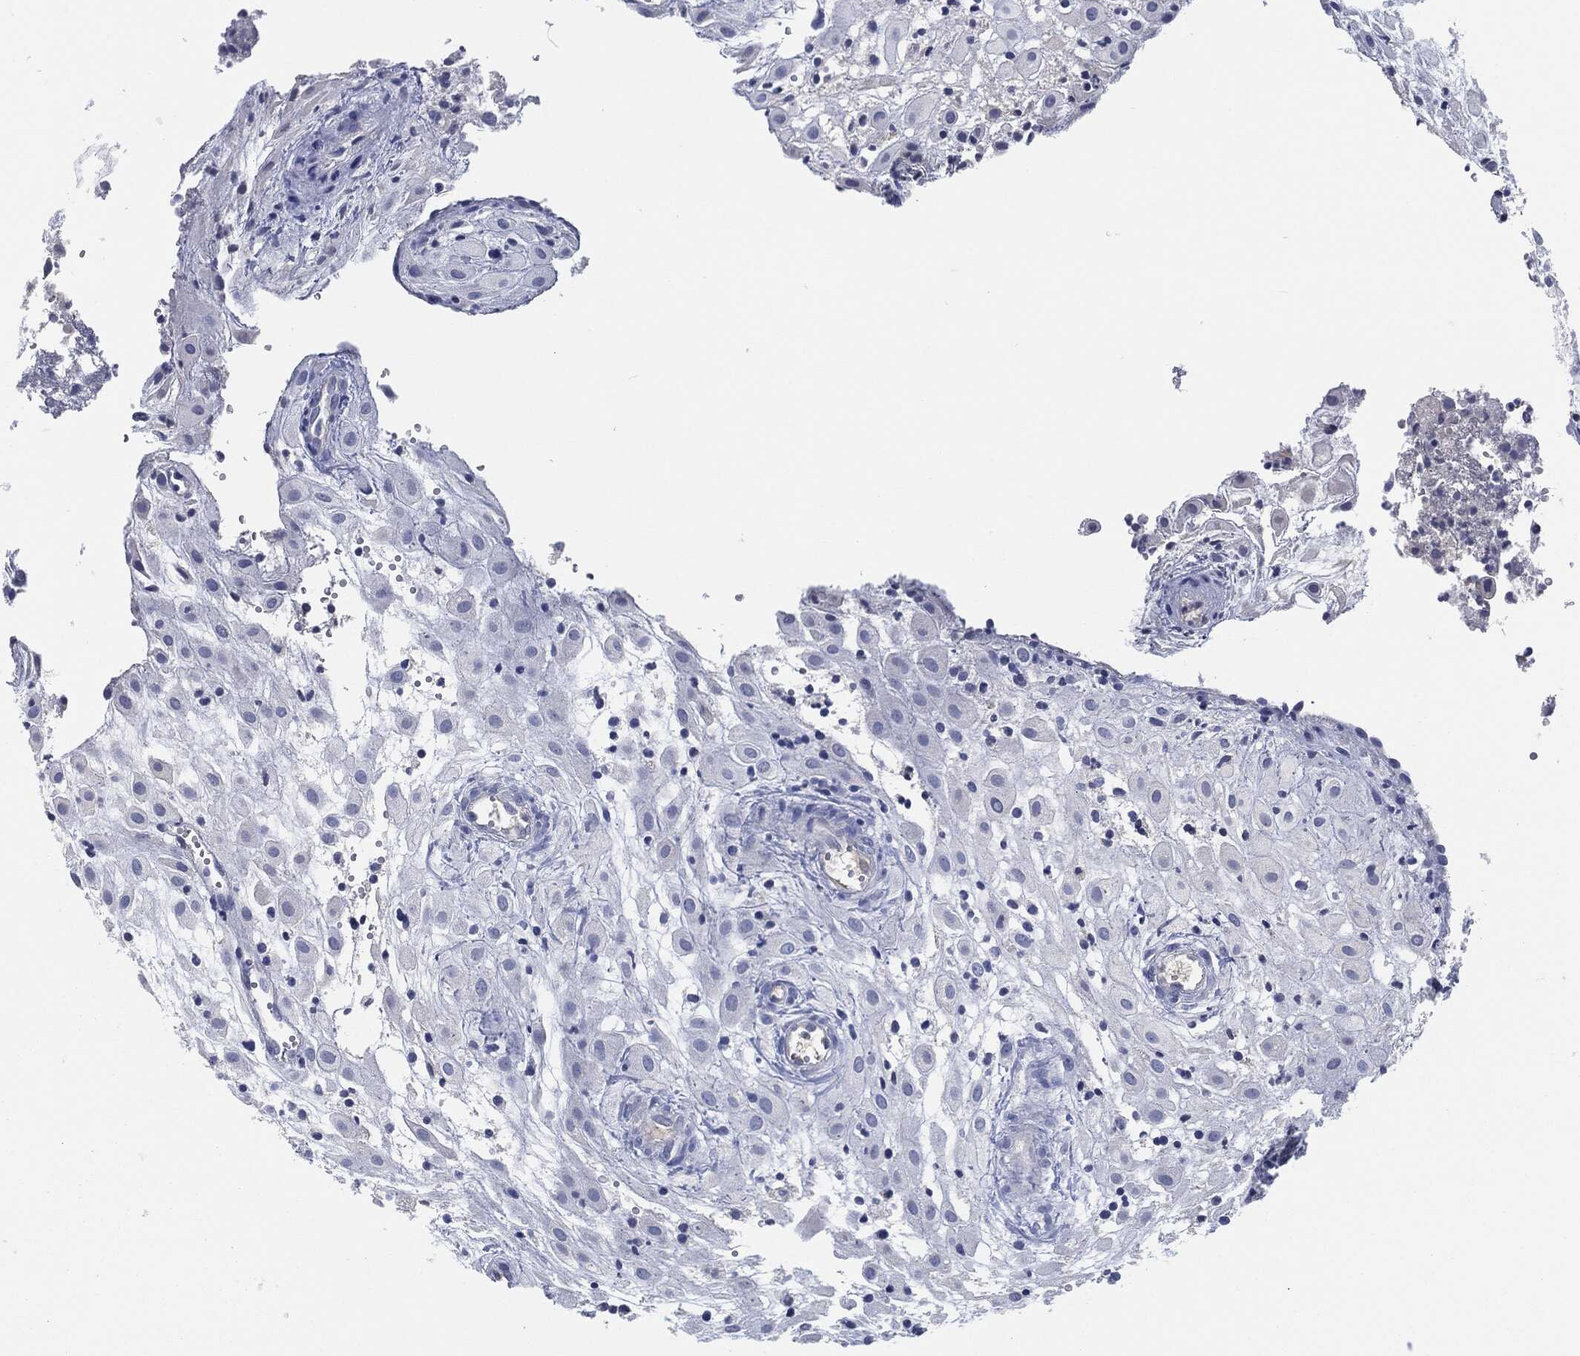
{"staining": {"intensity": "negative", "quantity": "none", "location": "none"}, "tissue": "placenta", "cell_type": "Decidual cells", "image_type": "normal", "snomed": [{"axis": "morphology", "description": "Normal tissue, NOS"}, {"axis": "topography", "description": "Placenta"}], "caption": "DAB (3,3'-diaminobenzidine) immunohistochemical staining of benign human placenta exhibits no significant positivity in decidual cells.", "gene": "CD27", "patient": {"sex": "female", "age": 24}}